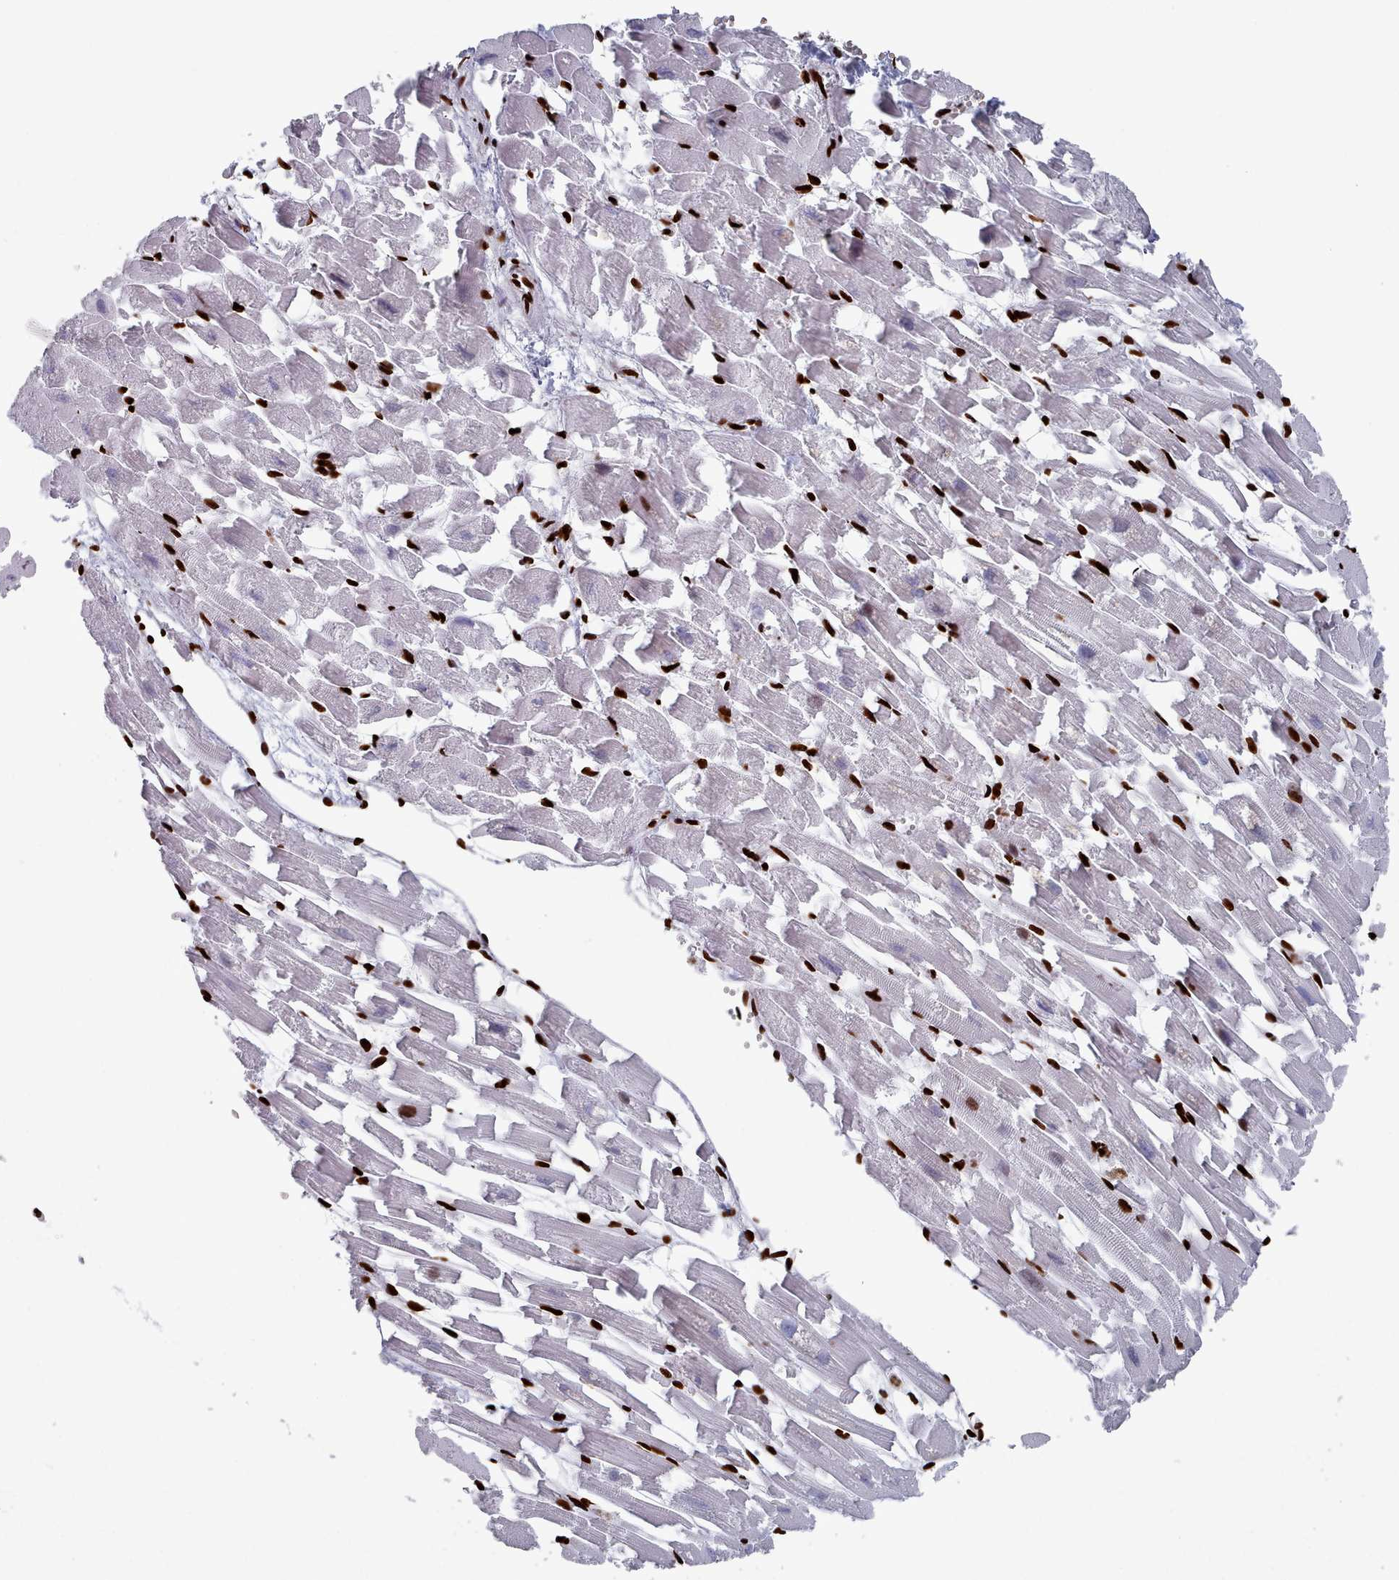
{"staining": {"intensity": "strong", "quantity": "25%-75%", "location": "nuclear"}, "tissue": "heart muscle", "cell_type": "Cardiomyocytes", "image_type": "normal", "snomed": [{"axis": "morphology", "description": "Normal tissue, NOS"}, {"axis": "topography", "description": "Heart"}], "caption": "Brown immunohistochemical staining in benign human heart muscle reveals strong nuclear staining in about 25%-75% of cardiomyocytes. (Stains: DAB (3,3'-diaminobenzidine) in brown, nuclei in blue, Microscopy: brightfield microscopy at high magnification).", "gene": "PCDHB11", "patient": {"sex": "female", "age": 64}}